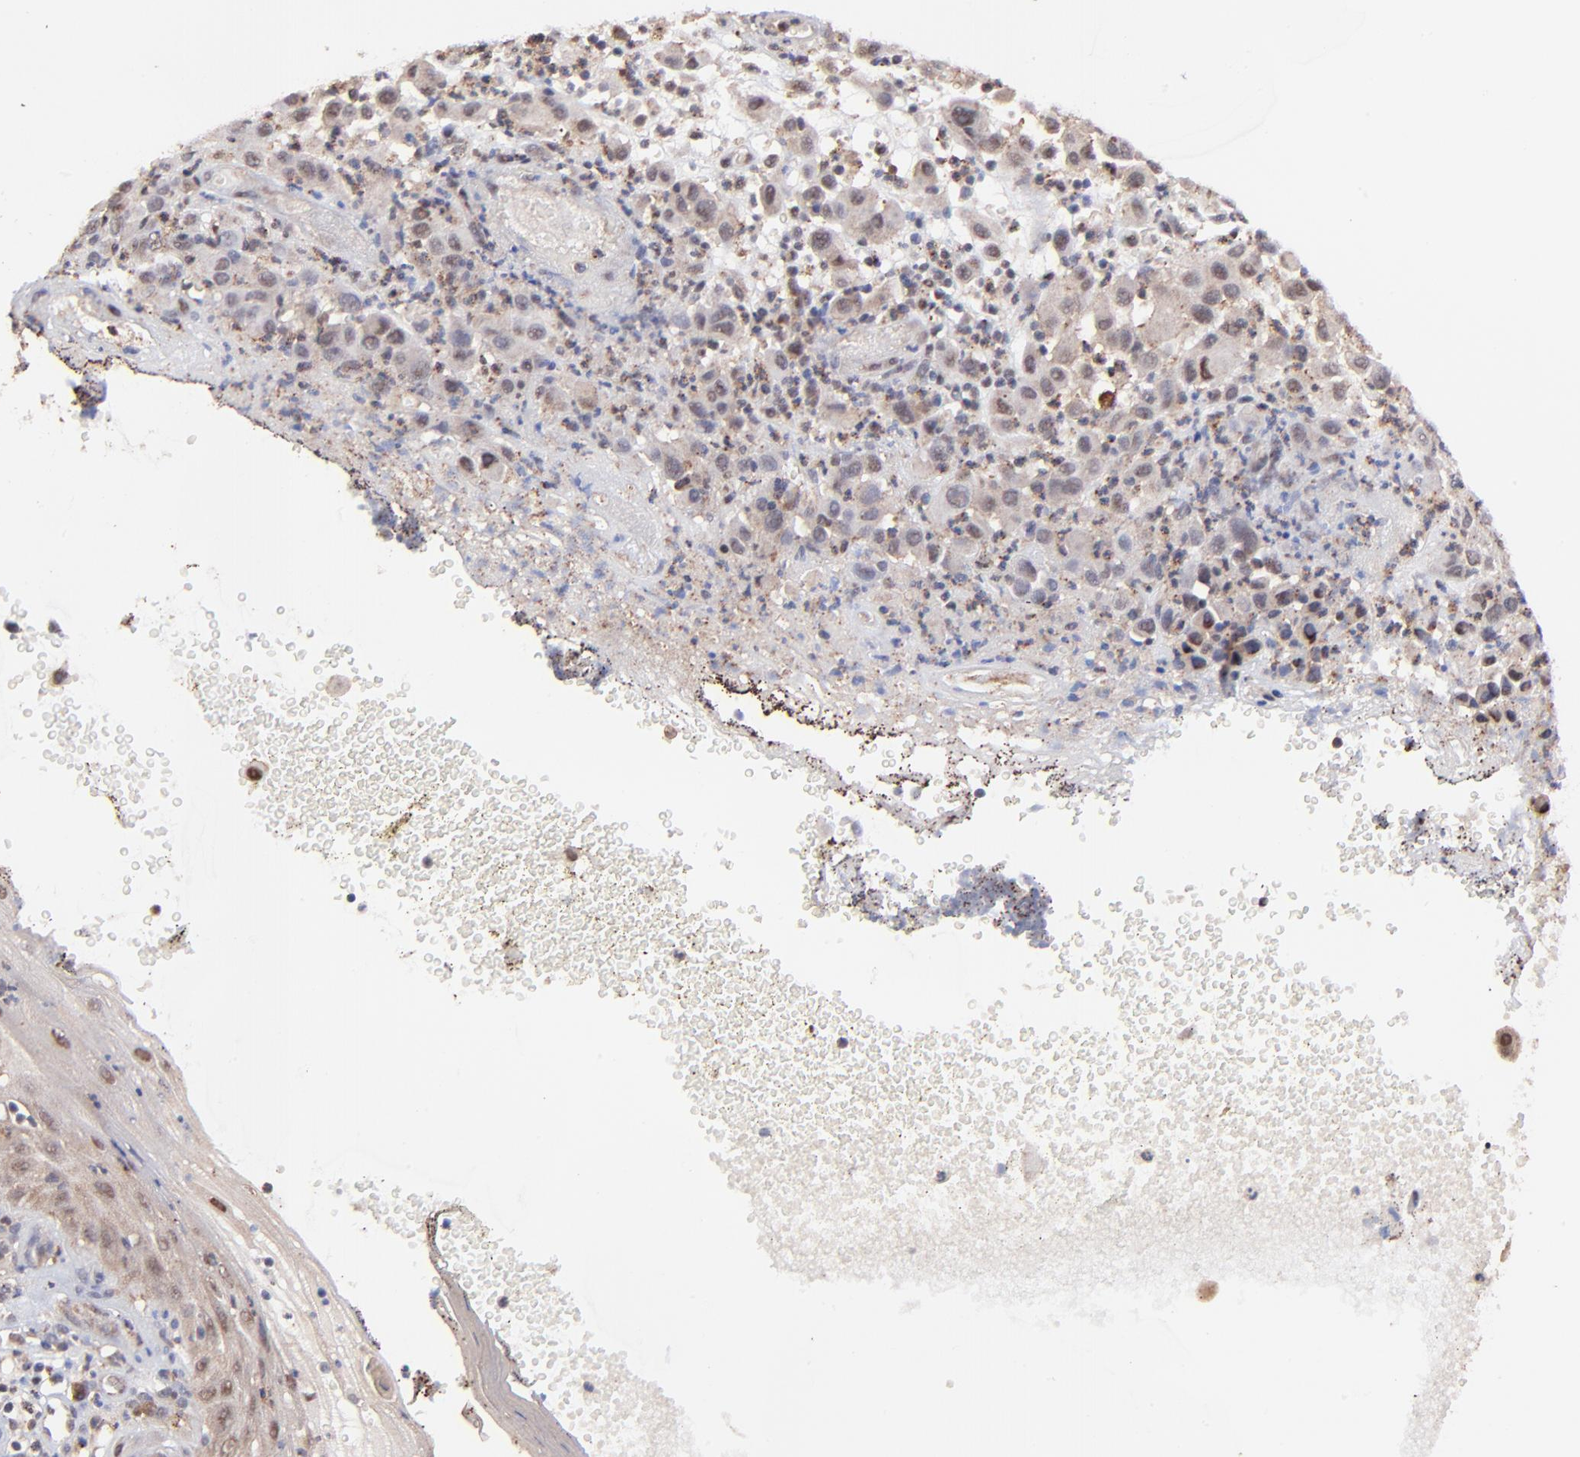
{"staining": {"intensity": "moderate", "quantity": ">75%", "location": "cytoplasmic/membranous"}, "tissue": "melanoma", "cell_type": "Tumor cells", "image_type": "cancer", "snomed": [{"axis": "morphology", "description": "Malignant melanoma, NOS"}, {"axis": "topography", "description": "Skin"}], "caption": "Malignant melanoma was stained to show a protein in brown. There is medium levels of moderate cytoplasmic/membranous expression in about >75% of tumor cells.", "gene": "PSMA6", "patient": {"sex": "female", "age": 21}}